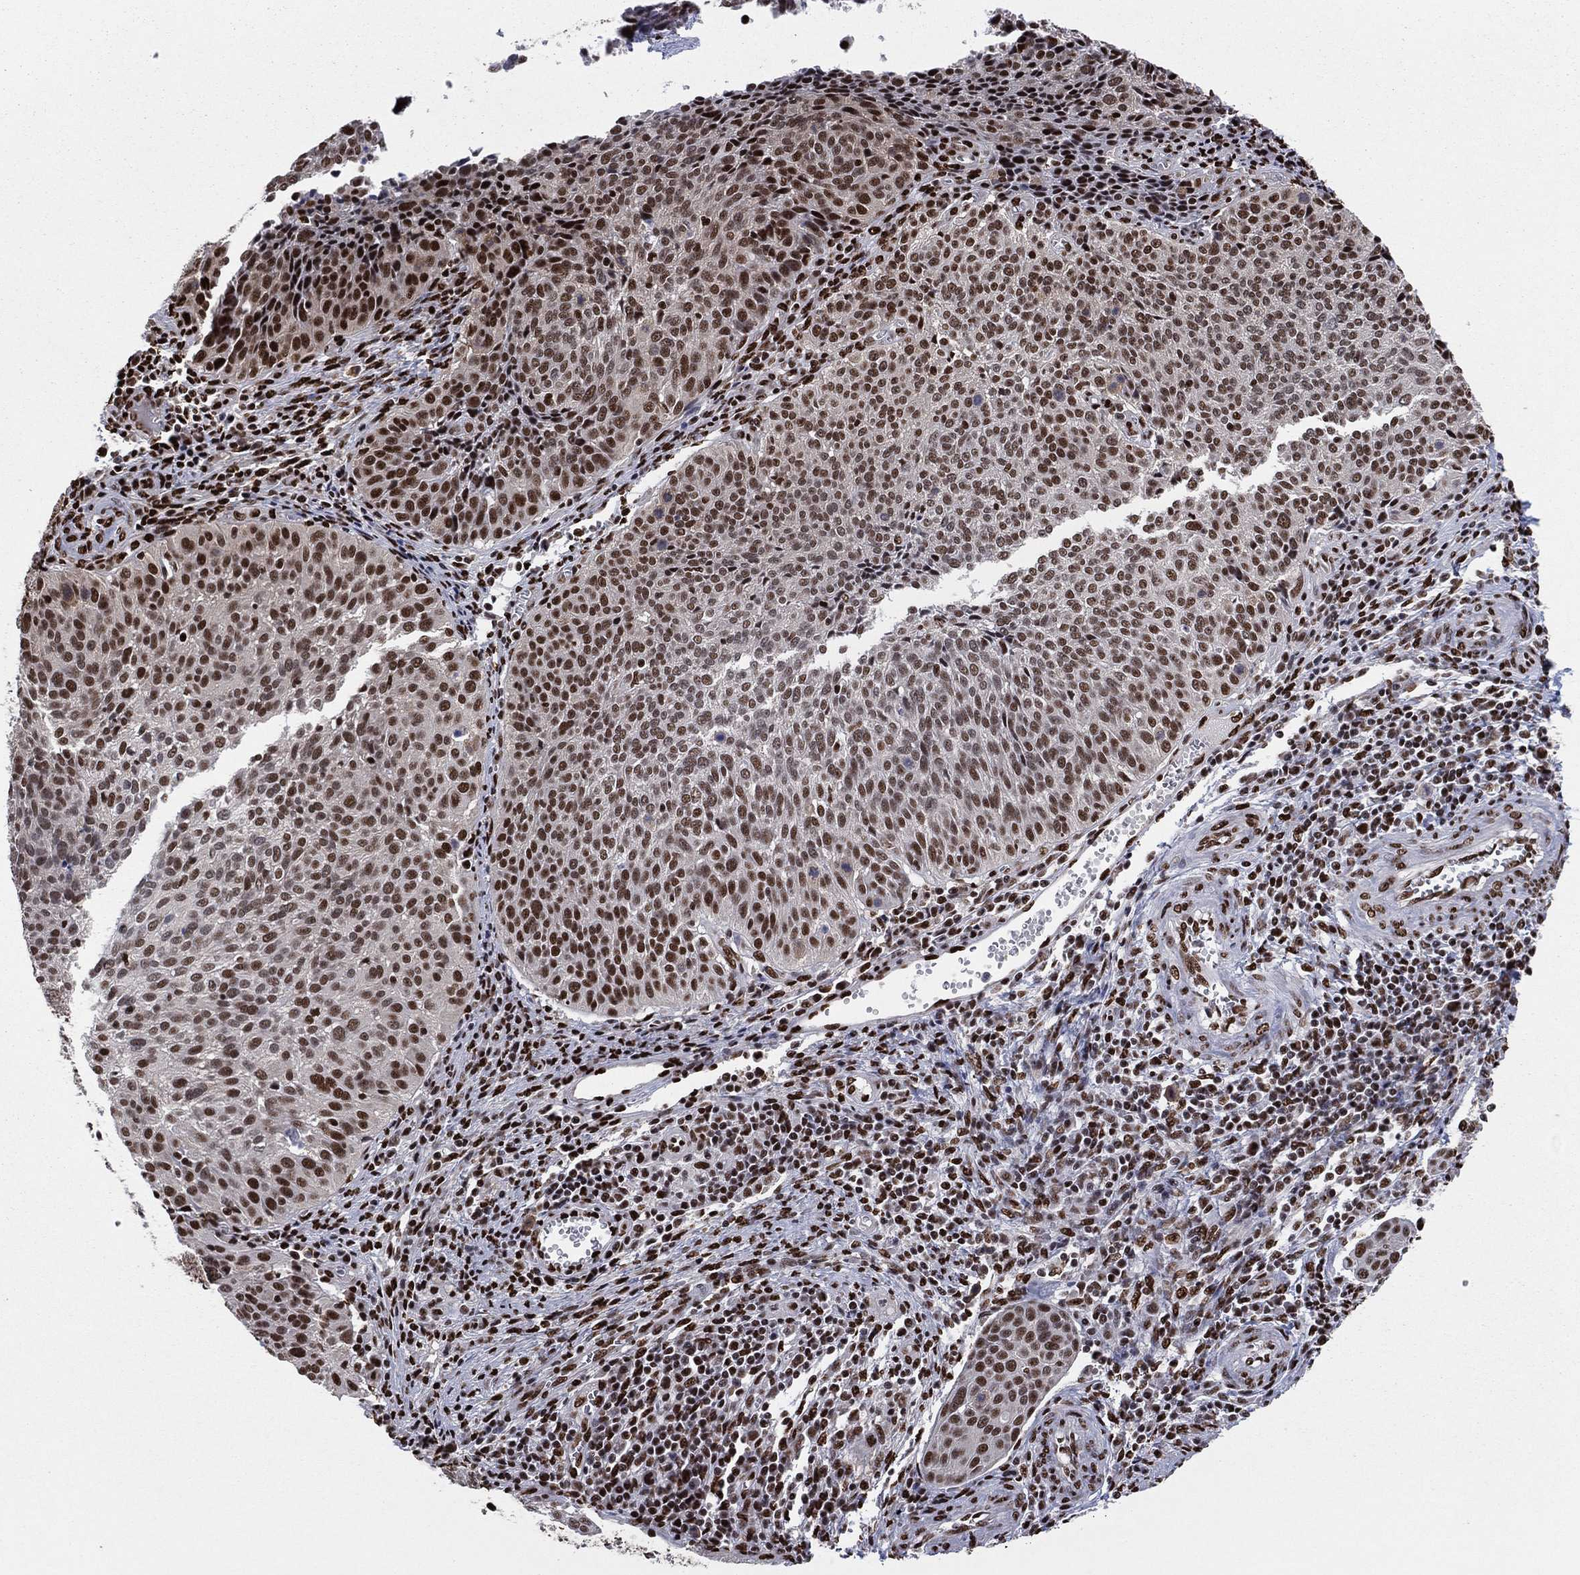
{"staining": {"intensity": "strong", "quantity": "25%-75%", "location": "nuclear"}, "tissue": "cervical cancer", "cell_type": "Tumor cells", "image_type": "cancer", "snomed": [{"axis": "morphology", "description": "Squamous cell carcinoma, NOS"}, {"axis": "topography", "description": "Cervix"}], "caption": "Squamous cell carcinoma (cervical) stained with DAB IHC reveals high levels of strong nuclear expression in about 25%-75% of tumor cells. The staining was performed using DAB, with brown indicating positive protein expression. Nuclei are stained blue with hematoxylin.", "gene": "TP53BP1", "patient": {"sex": "female", "age": 39}}